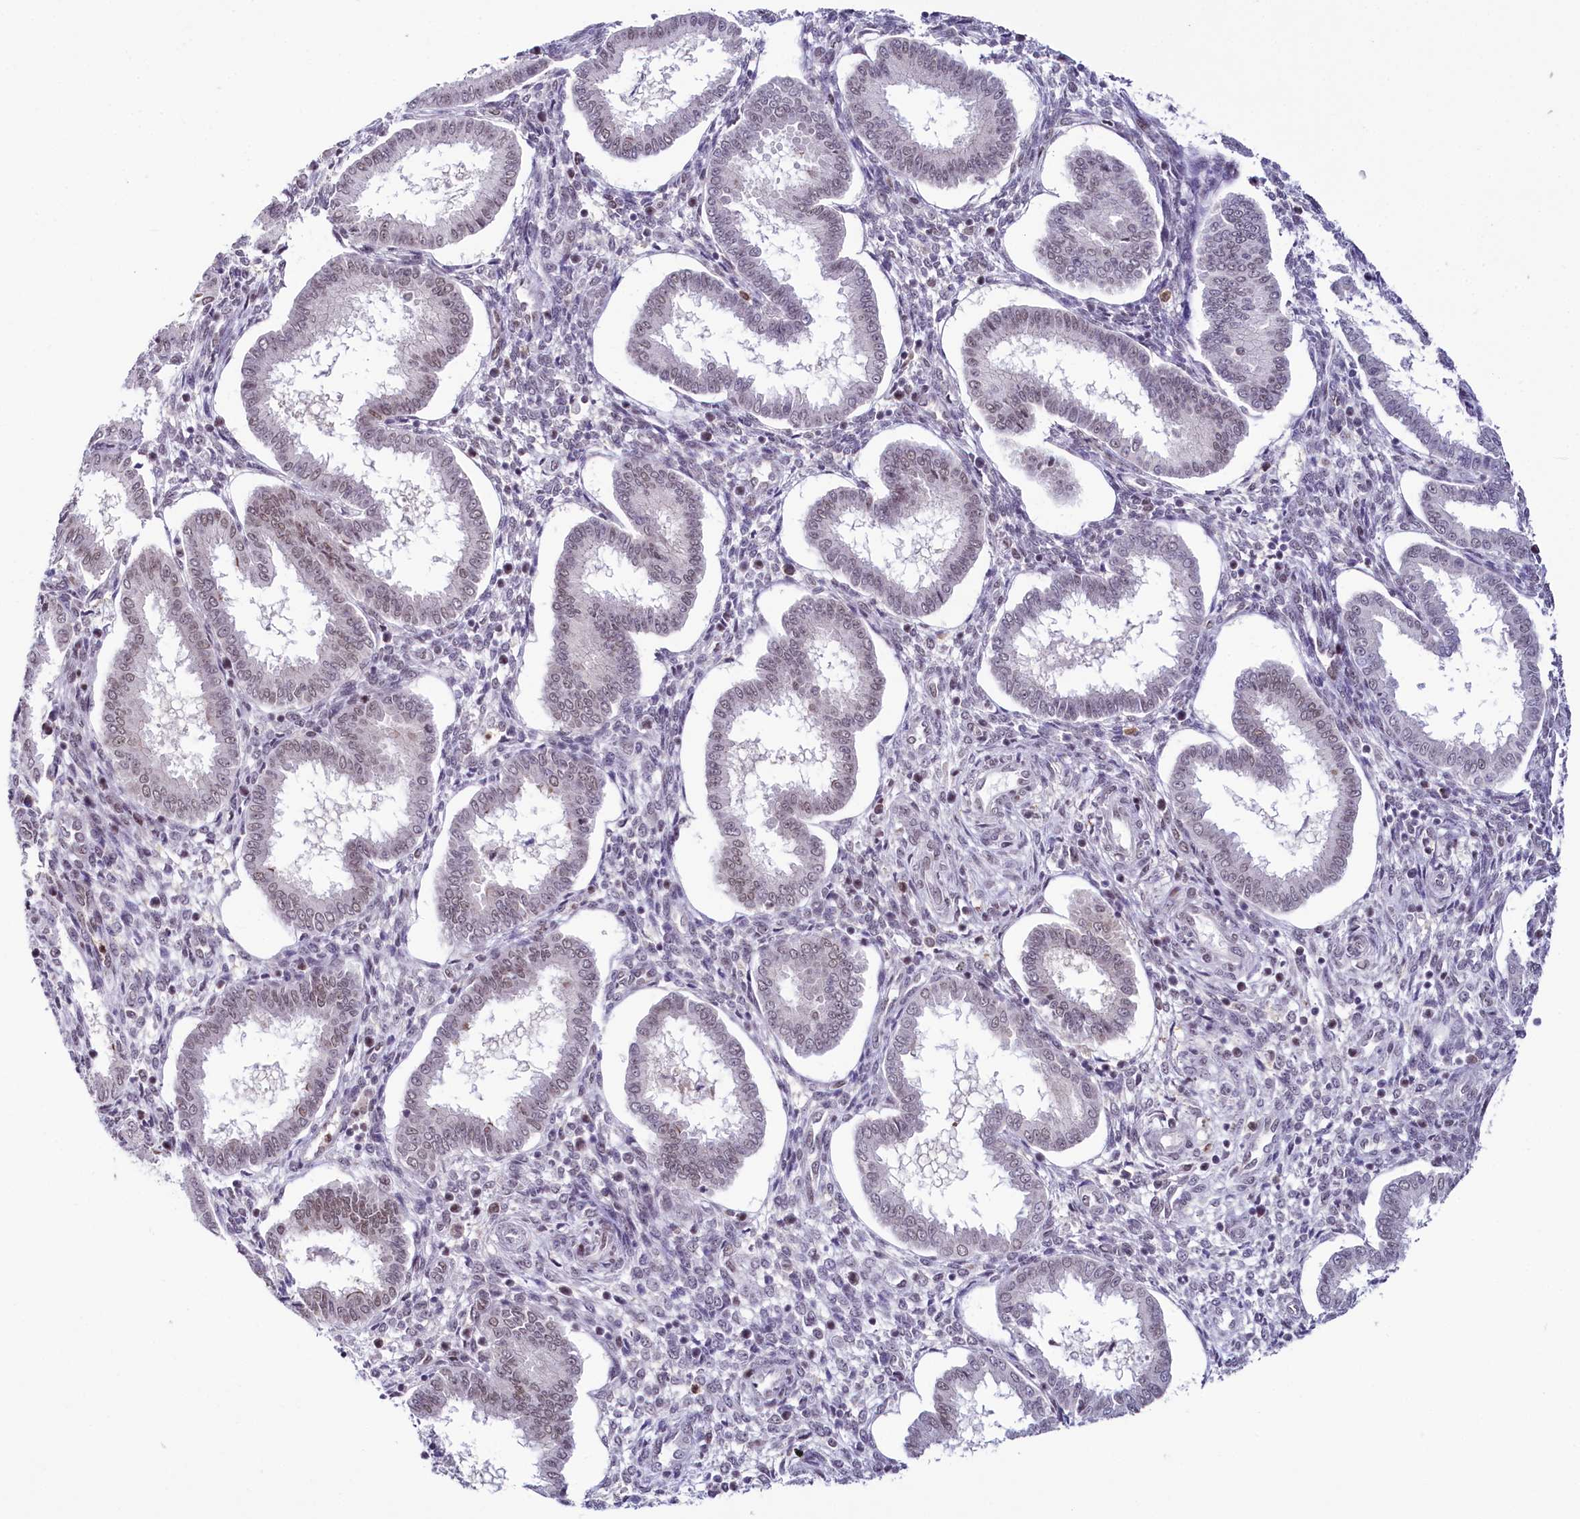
{"staining": {"intensity": "negative", "quantity": "none", "location": "none"}, "tissue": "endometrium", "cell_type": "Cells in endometrial stroma", "image_type": "normal", "snomed": [{"axis": "morphology", "description": "Normal tissue, NOS"}, {"axis": "topography", "description": "Endometrium"}], "caption": "High power microscopy photomicrograph of an immunohistochemistry (IHC) image of unremarkable endometrium, revealing no significant staining in cells in endometrial stroma.", "gene": "SCAF11", "patient": {"sex": "female", "age": 24}}